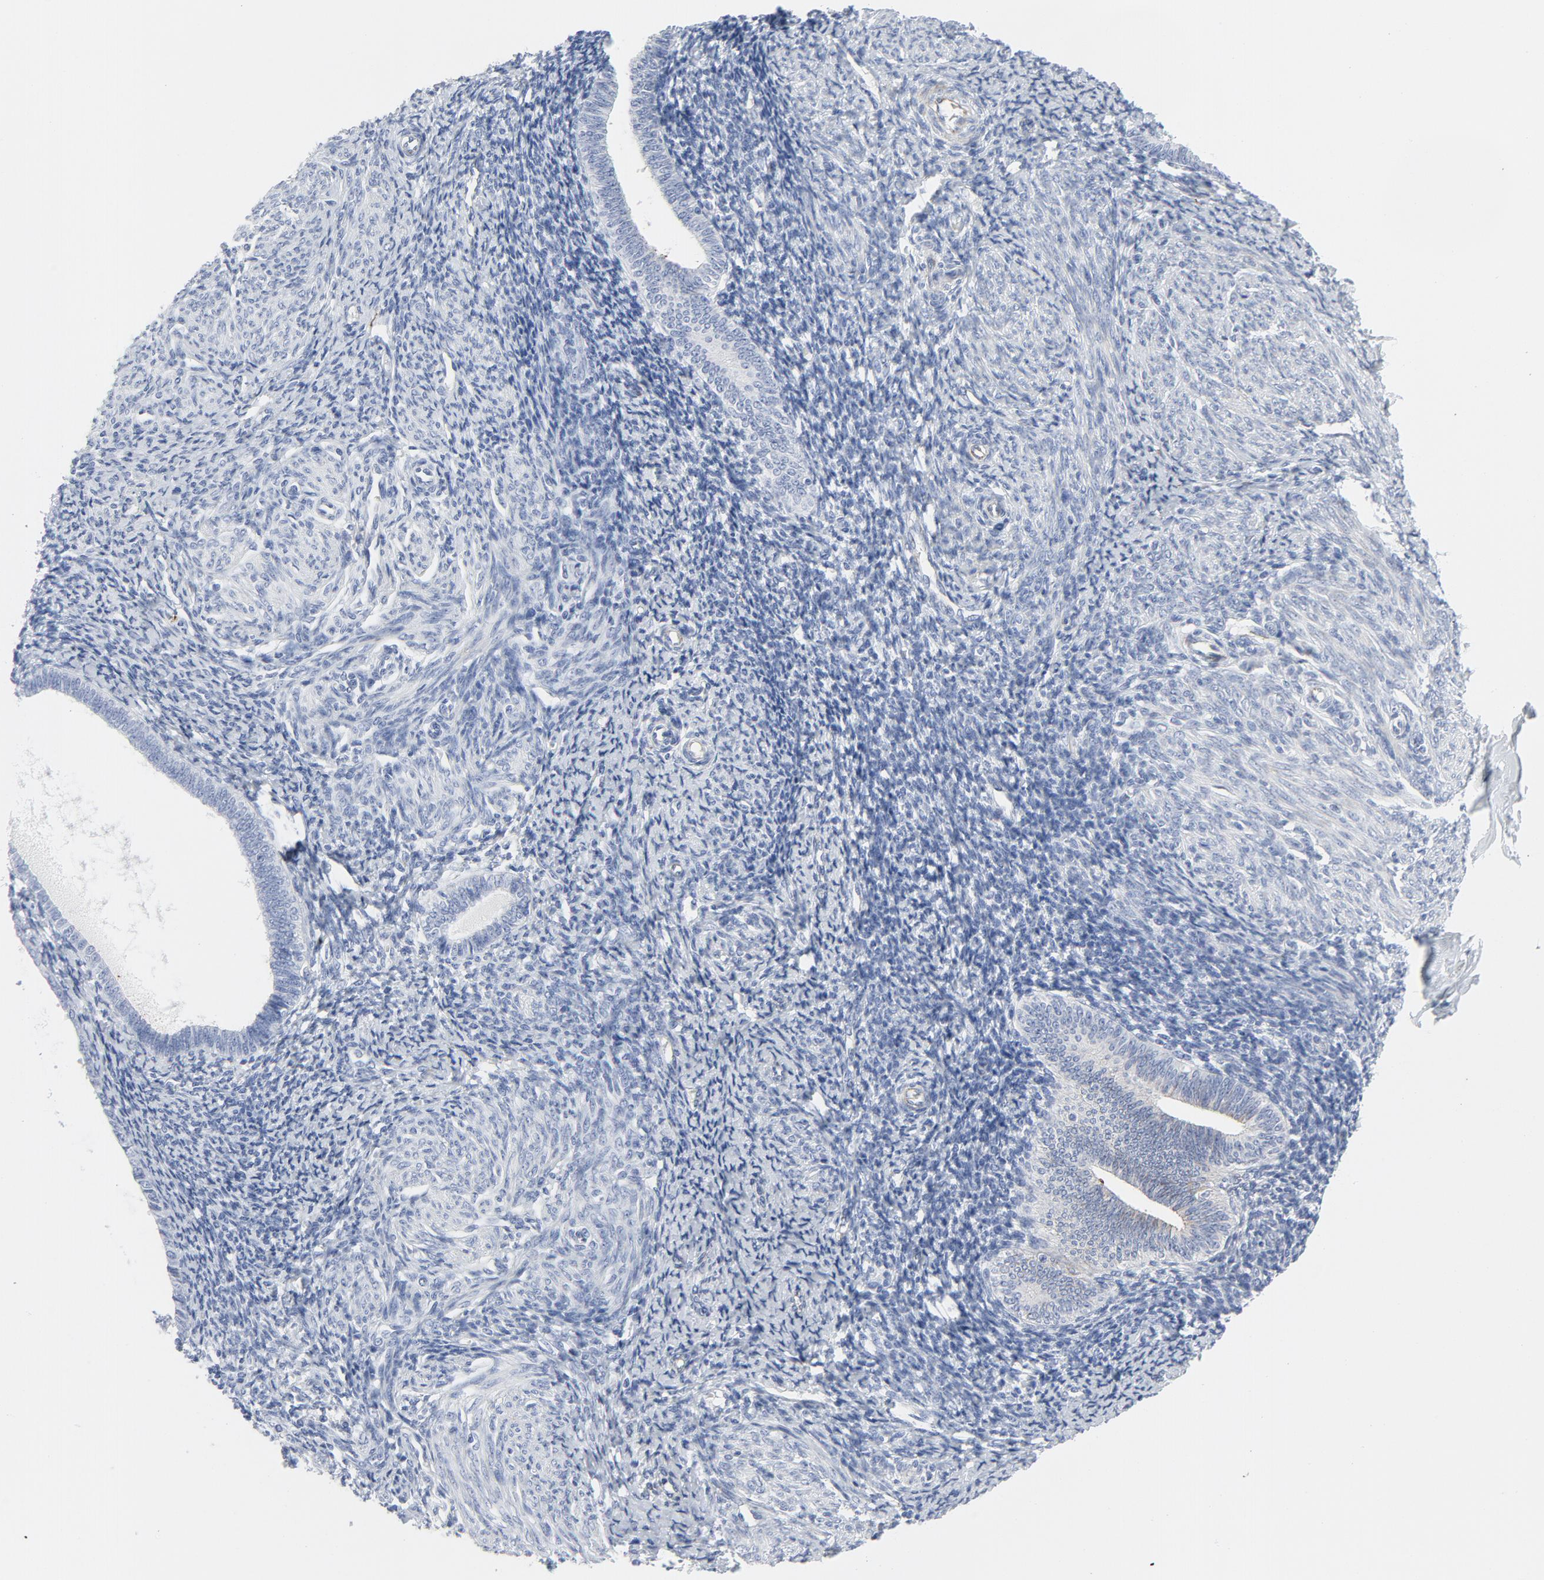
{"staining": {"intensity": "negative", "quantity": "none", "location": "none"}, "tissue": "endometrium", "cell_type": "Cells in endometrial stroma", "image_type": "normal", "snomed": [{"axis": "morphology", "description": "Normal tissue, NOS"}, {"axis": "topography", "description": "Endometrium"}], "caption": "There is no significant staining in cells in endometrial stroma of endometrium.", "gene": "TUBB1", "patient": {"sex": "female", "age": 57}}